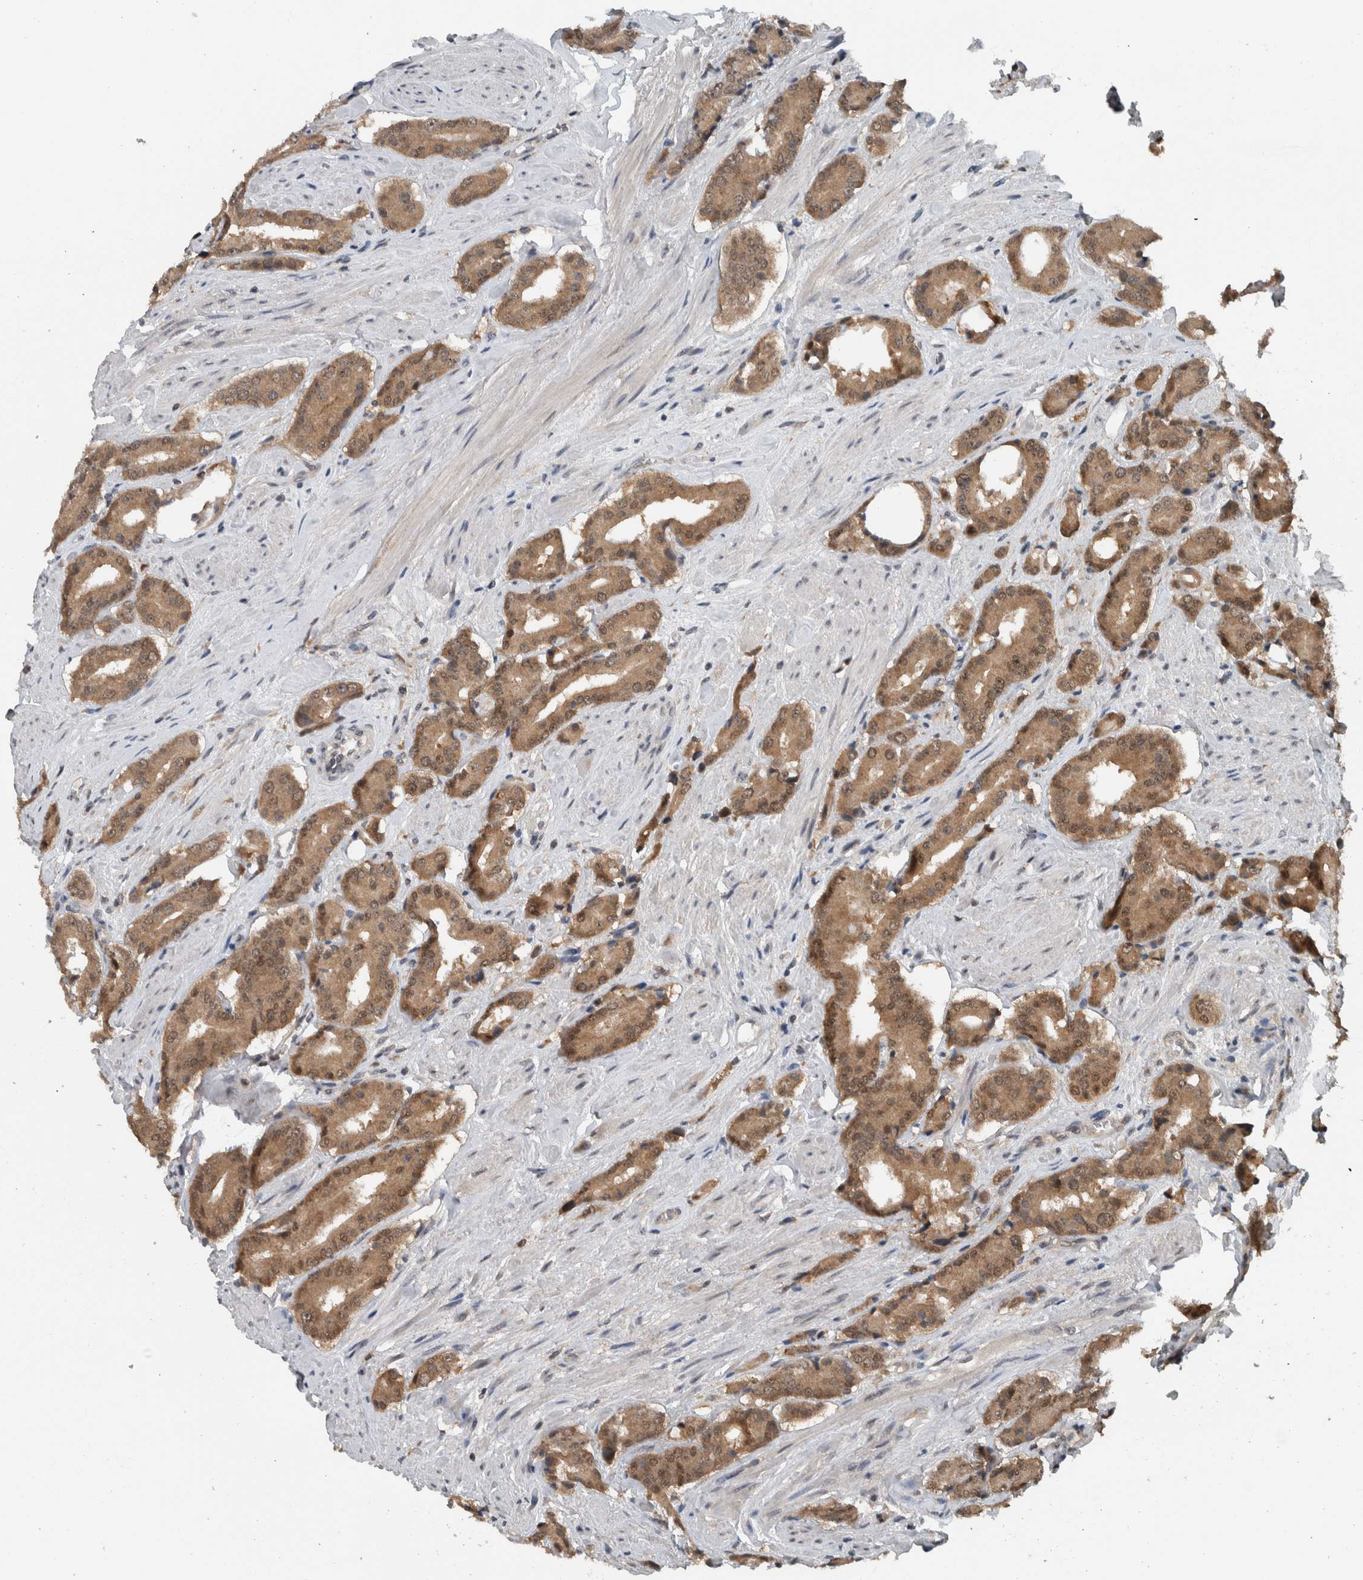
{"staining": {"intensity": "moderate", "quantity": ">75%", "location": "cytoplasmic/membranous,nuclear"}, "tissue": "prostate cancer", "cell_type": "Tumor cells", "image_type": "cancer", "snomed": [{"axis": "morphology", "description": "Adenocarcinoma, High grade"}, {"axis": "topography", "description": "Prostate"}], "caption": "Adenocarcinoma (high-grade) (prostate) stained for a protein exhibits moderate cytoplasmic/membranous and nuclear positivity in tumor cells. (DAB = brown stain, brightfield microscopy at high magnification).", "gene": "SPAG7", "patient": {"sex": "male", "age": 71}}